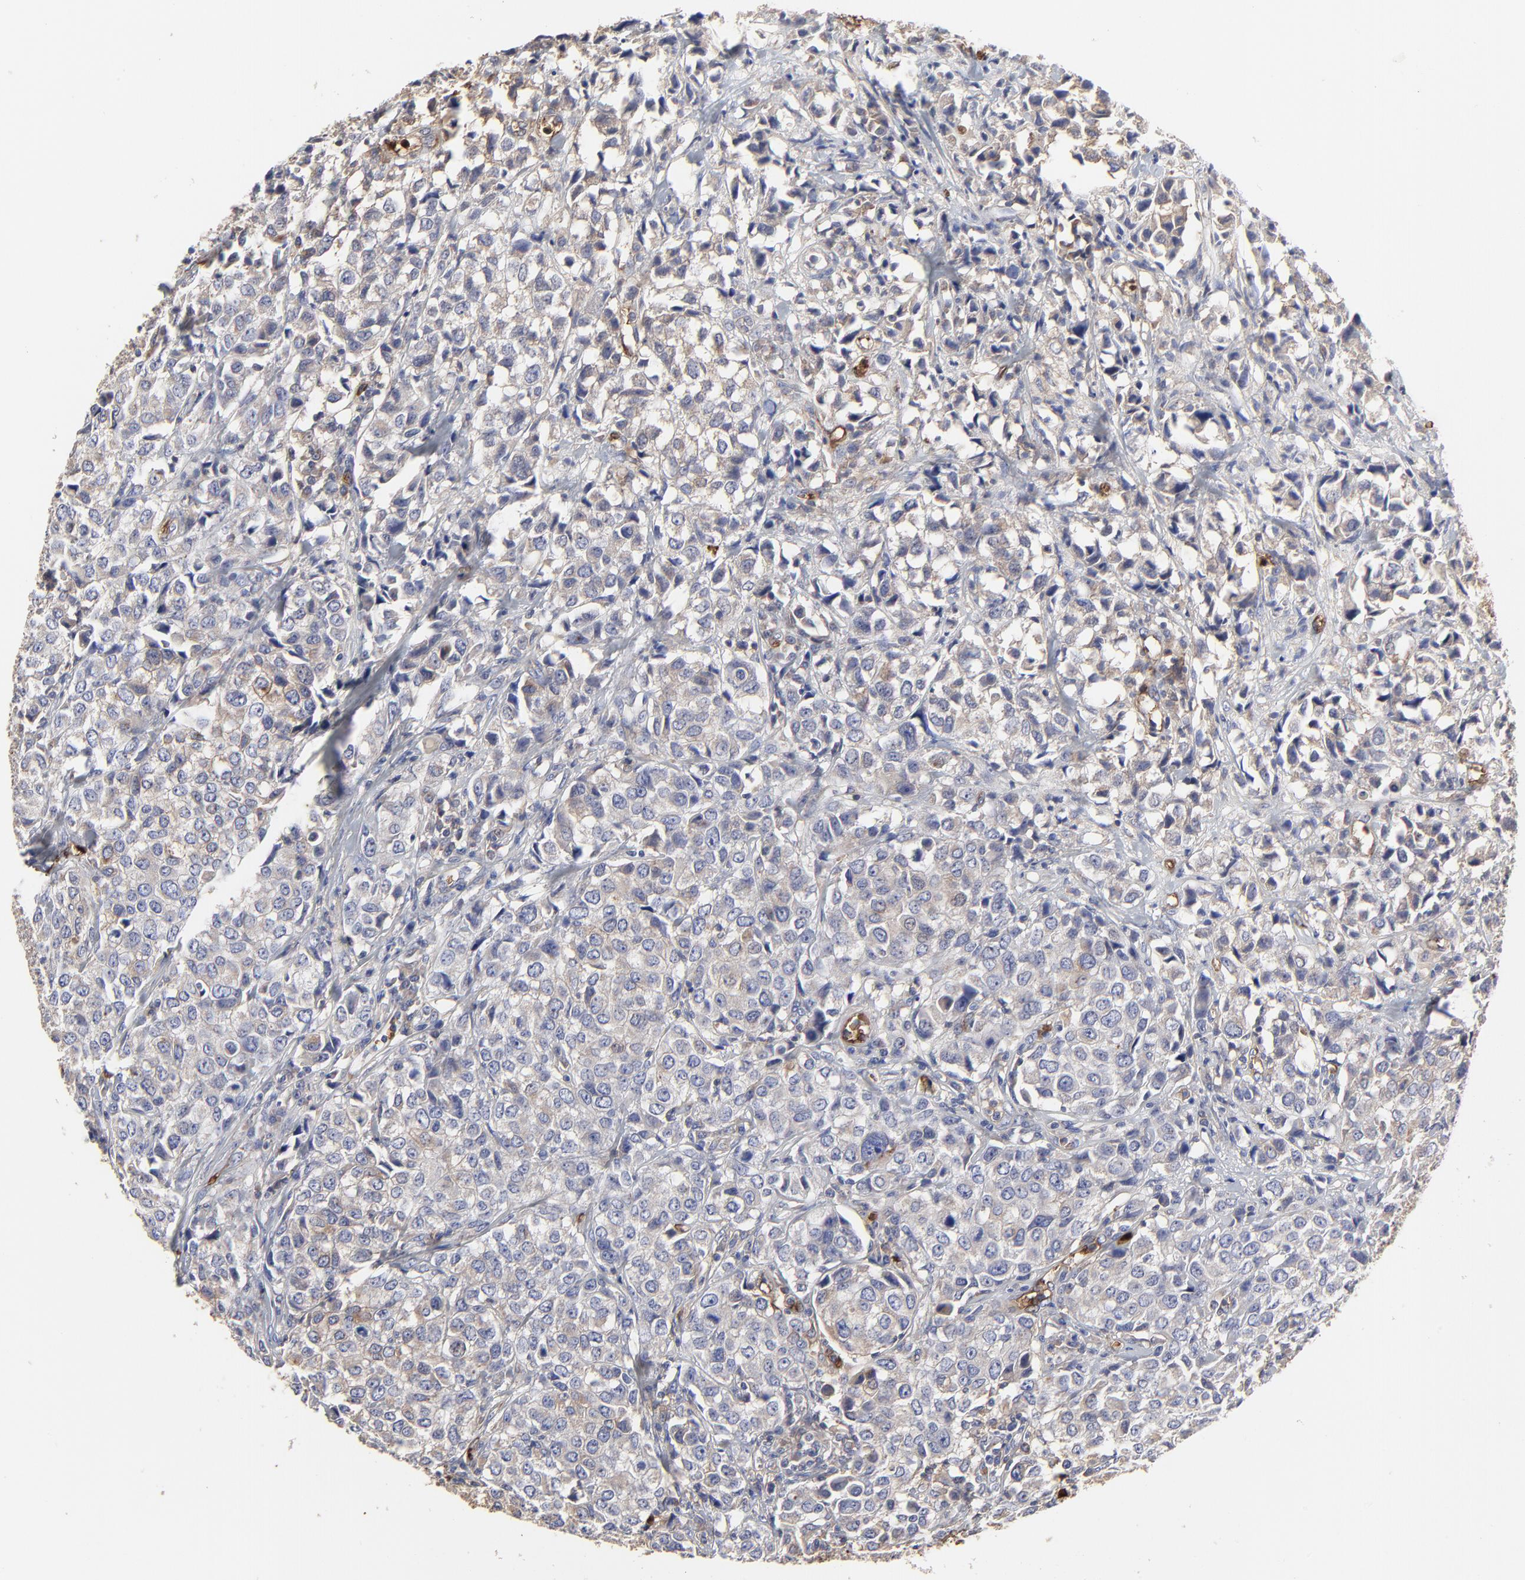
{"staining": {"intensity": "weak", "quantity": "<25%", "location": "cytoplasmic/membranous"}, "tissue": "urothelial cancer", "cell_type": "Tumor cells", "image_type": "cancer", "snomed": [{"axis": "morphology", "description": "Urothelial carcinoma, High grade"}, {"axis": "topography", "description": "Urinary bladder"}], "caption": "Immunohistochemistry (IHC) image of human urothelial cancer stained for a protein (brown), which displays no positivity in tumor cells.", "gene": "PAG1", "patient": {"sex": "female", "age": 75}}